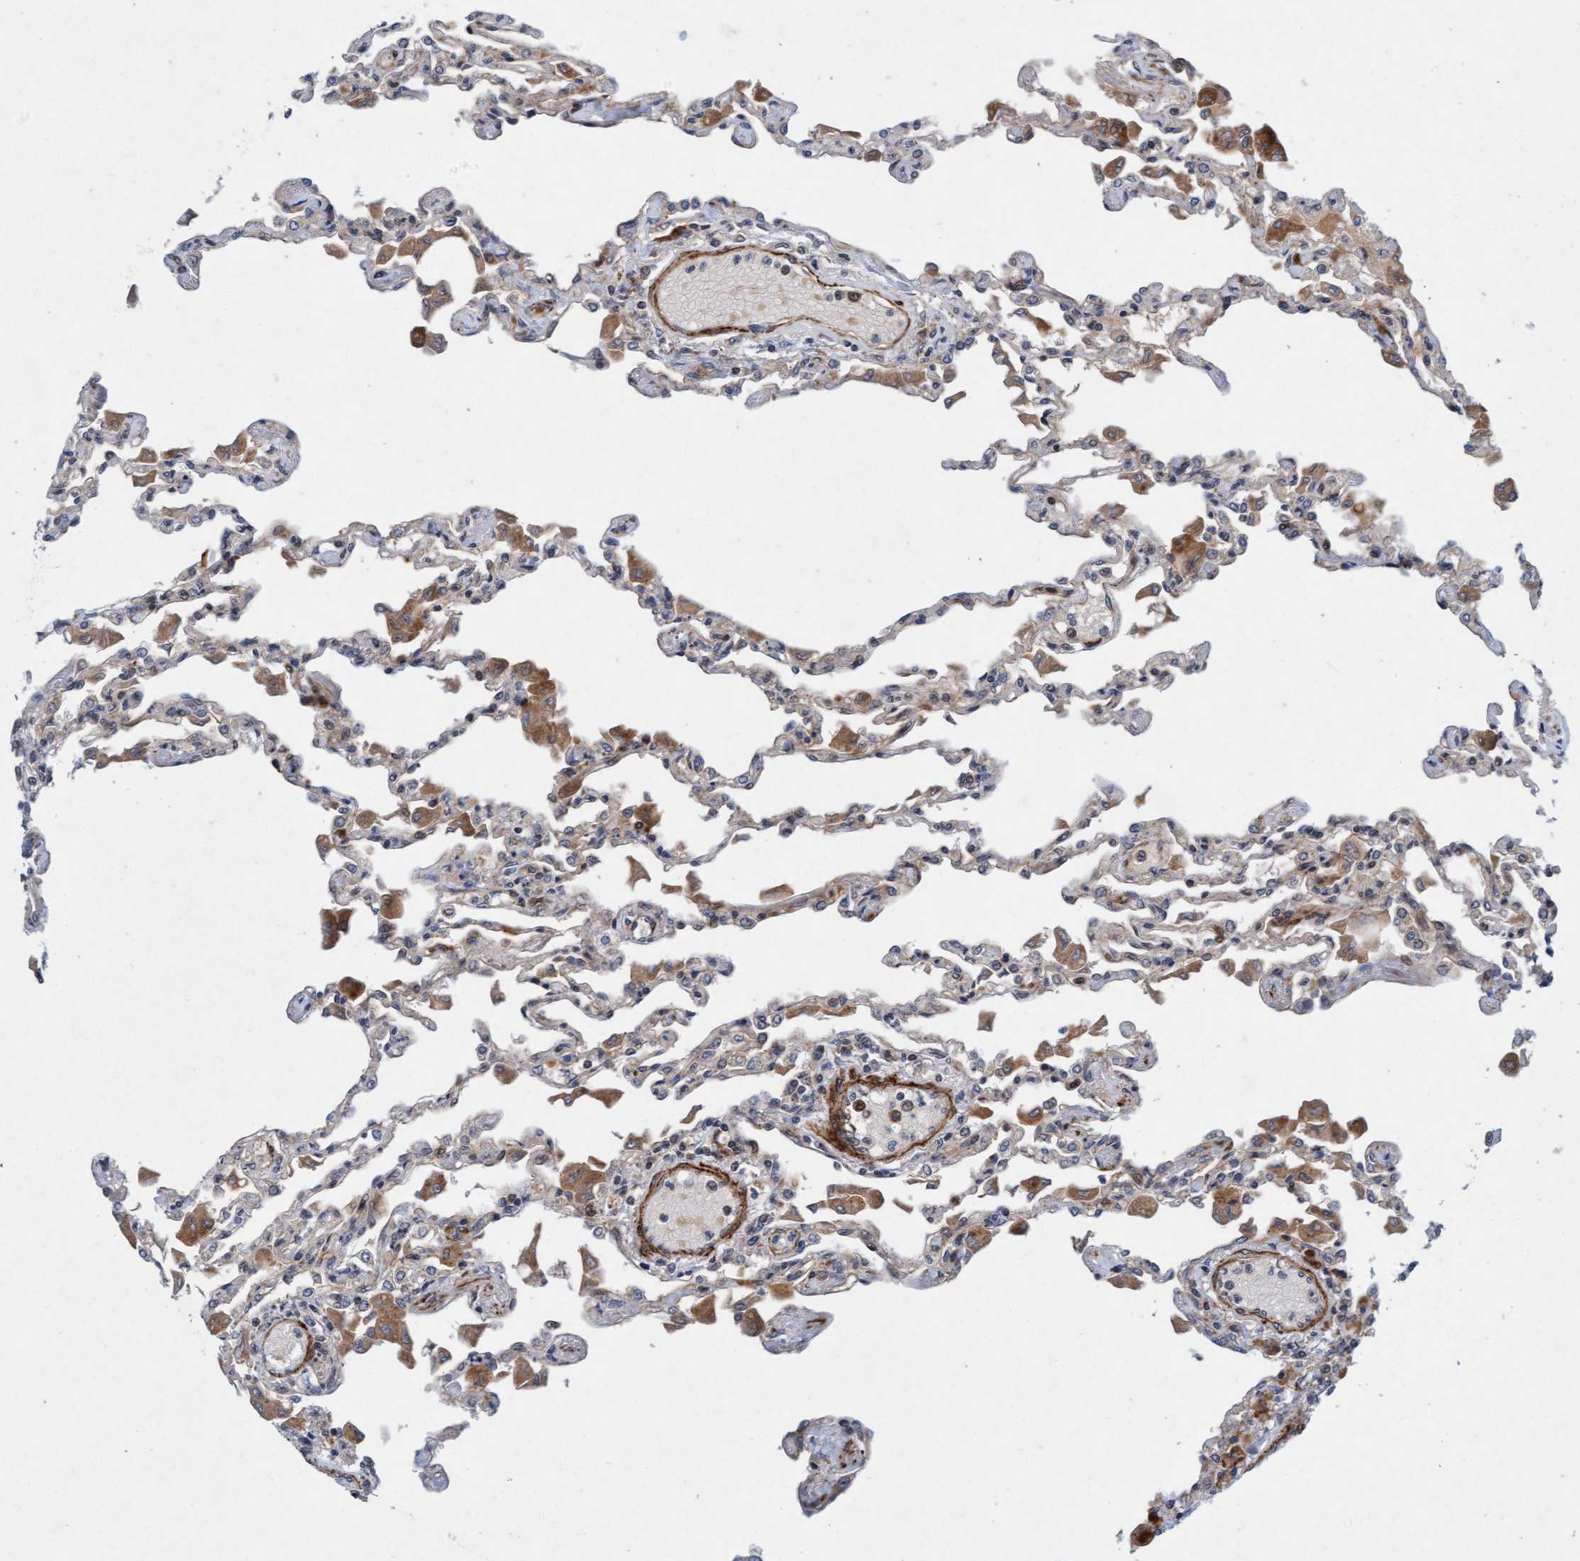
{"staining": {"intensity": "weak", "quantity": "25%-75%", "location": "cytoplasmic/membranous"}, "tissue": "lung", "cell_type": "Alveolar cells", "image_type": "normal", "snomed": [{"axis": "morphology", "description": "Normal tissue, NOS"}, {"axis": "topography", "description": "Bronchus"}, {"axis": "topography", "description": "Lung"}], "caption": "A micrograph showing weak cytoplasmic/membranous expression in approximately 25%-75% of alveolar cells in benign lung, as visualized by brown immunohistochemical staining.", "gene": "TMEM70", "patient": {"sex": "female", "age": 49}}